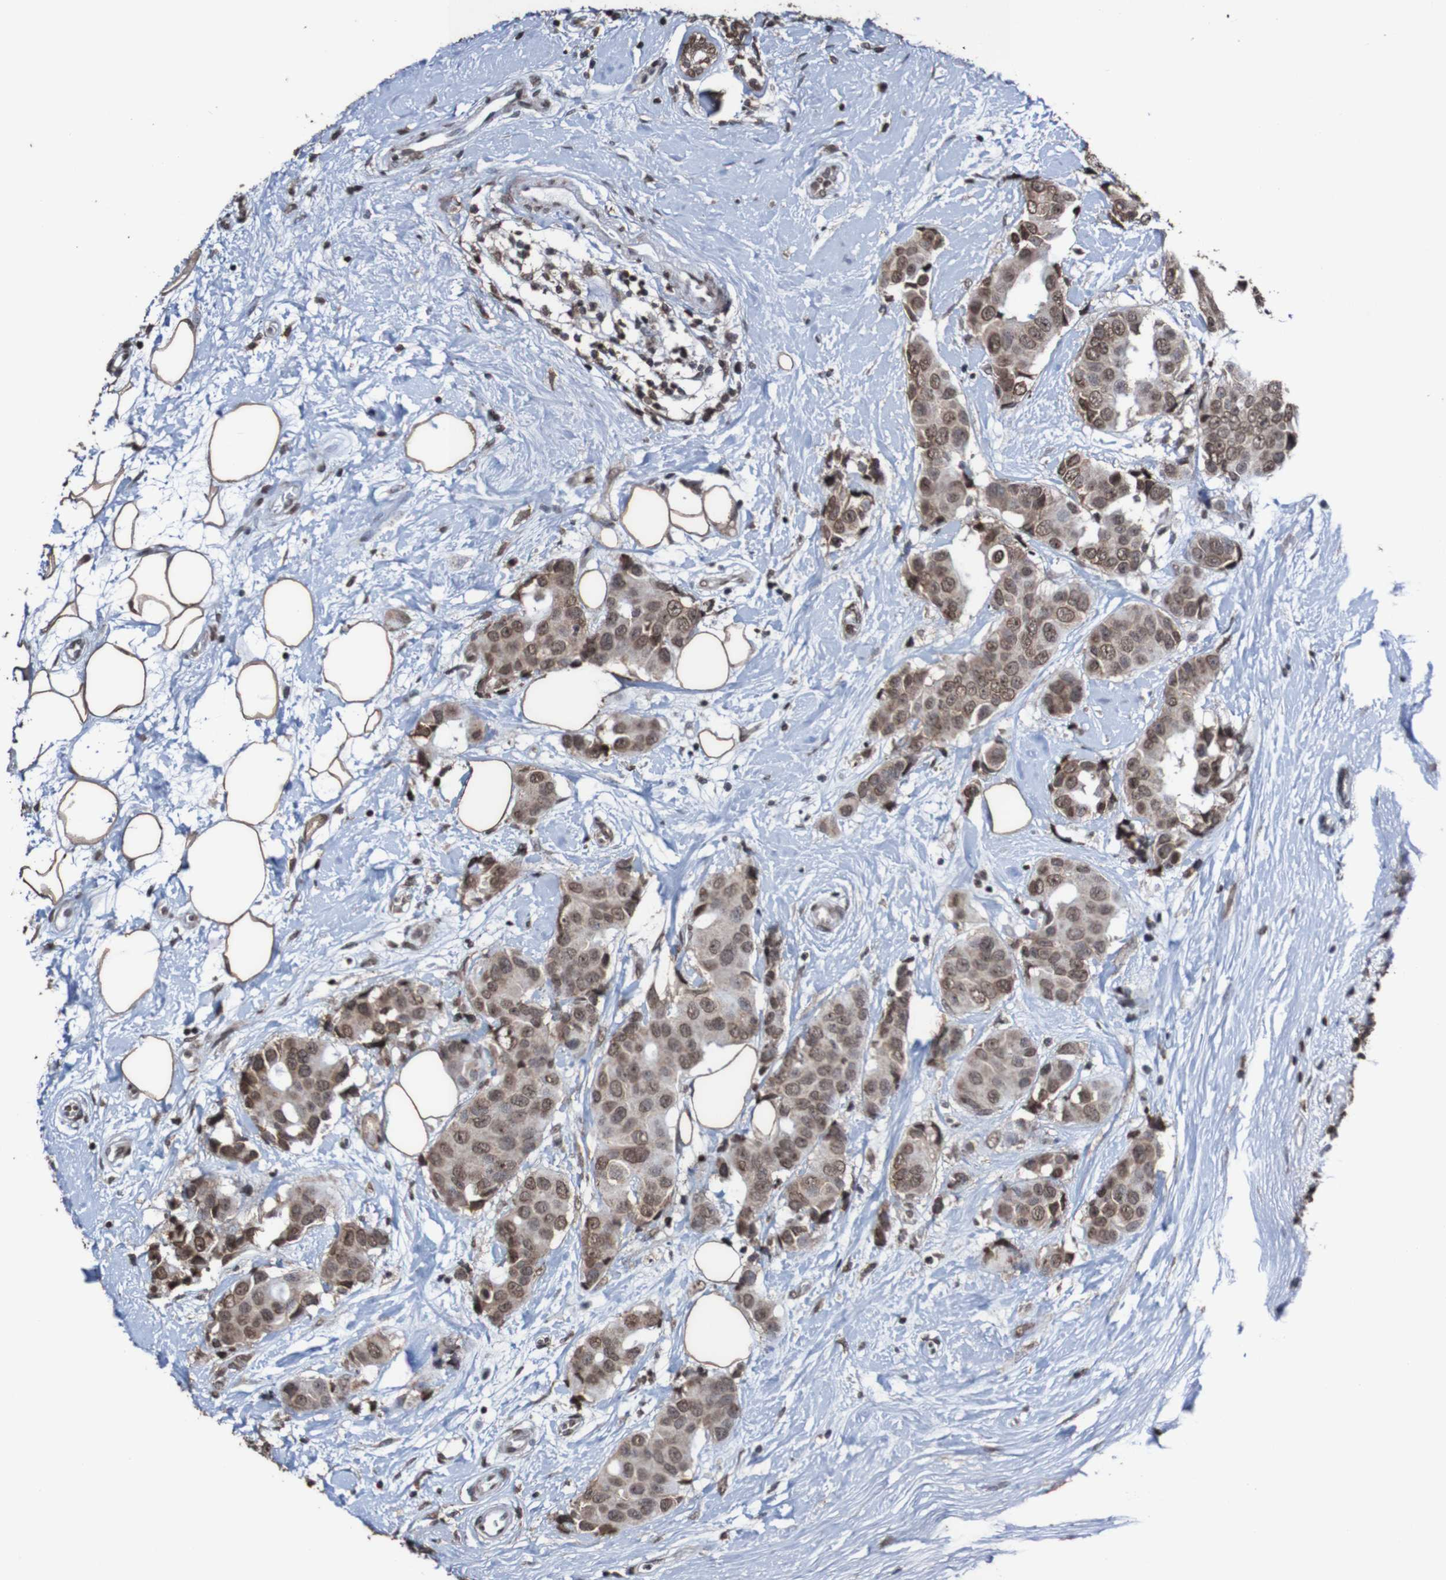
{"staining": {"intensity": "moderate", "quantity": ">75%", "location": "cytoplasmic/membranous,nuclear"}, "tissue": "breast cancer", "cell_type": "Tumor cells", "image_type": "cancer", "snomed": [{"axis": "morphology", "description": "Normal tissue, NOS"}, {"axis": "morphology", "description": "Duct carcinoma"}, {"axis": "topography", "description": "Breast"}], "caption": "Tumor cells demonstrate moderate cytoplasmic/membranous and nuclear staining in approximately >75% of cells in infiltrating ductal carcinoma (breast).", "gene": "GFI1", "patient": {"sex": "female", "age": 39}}